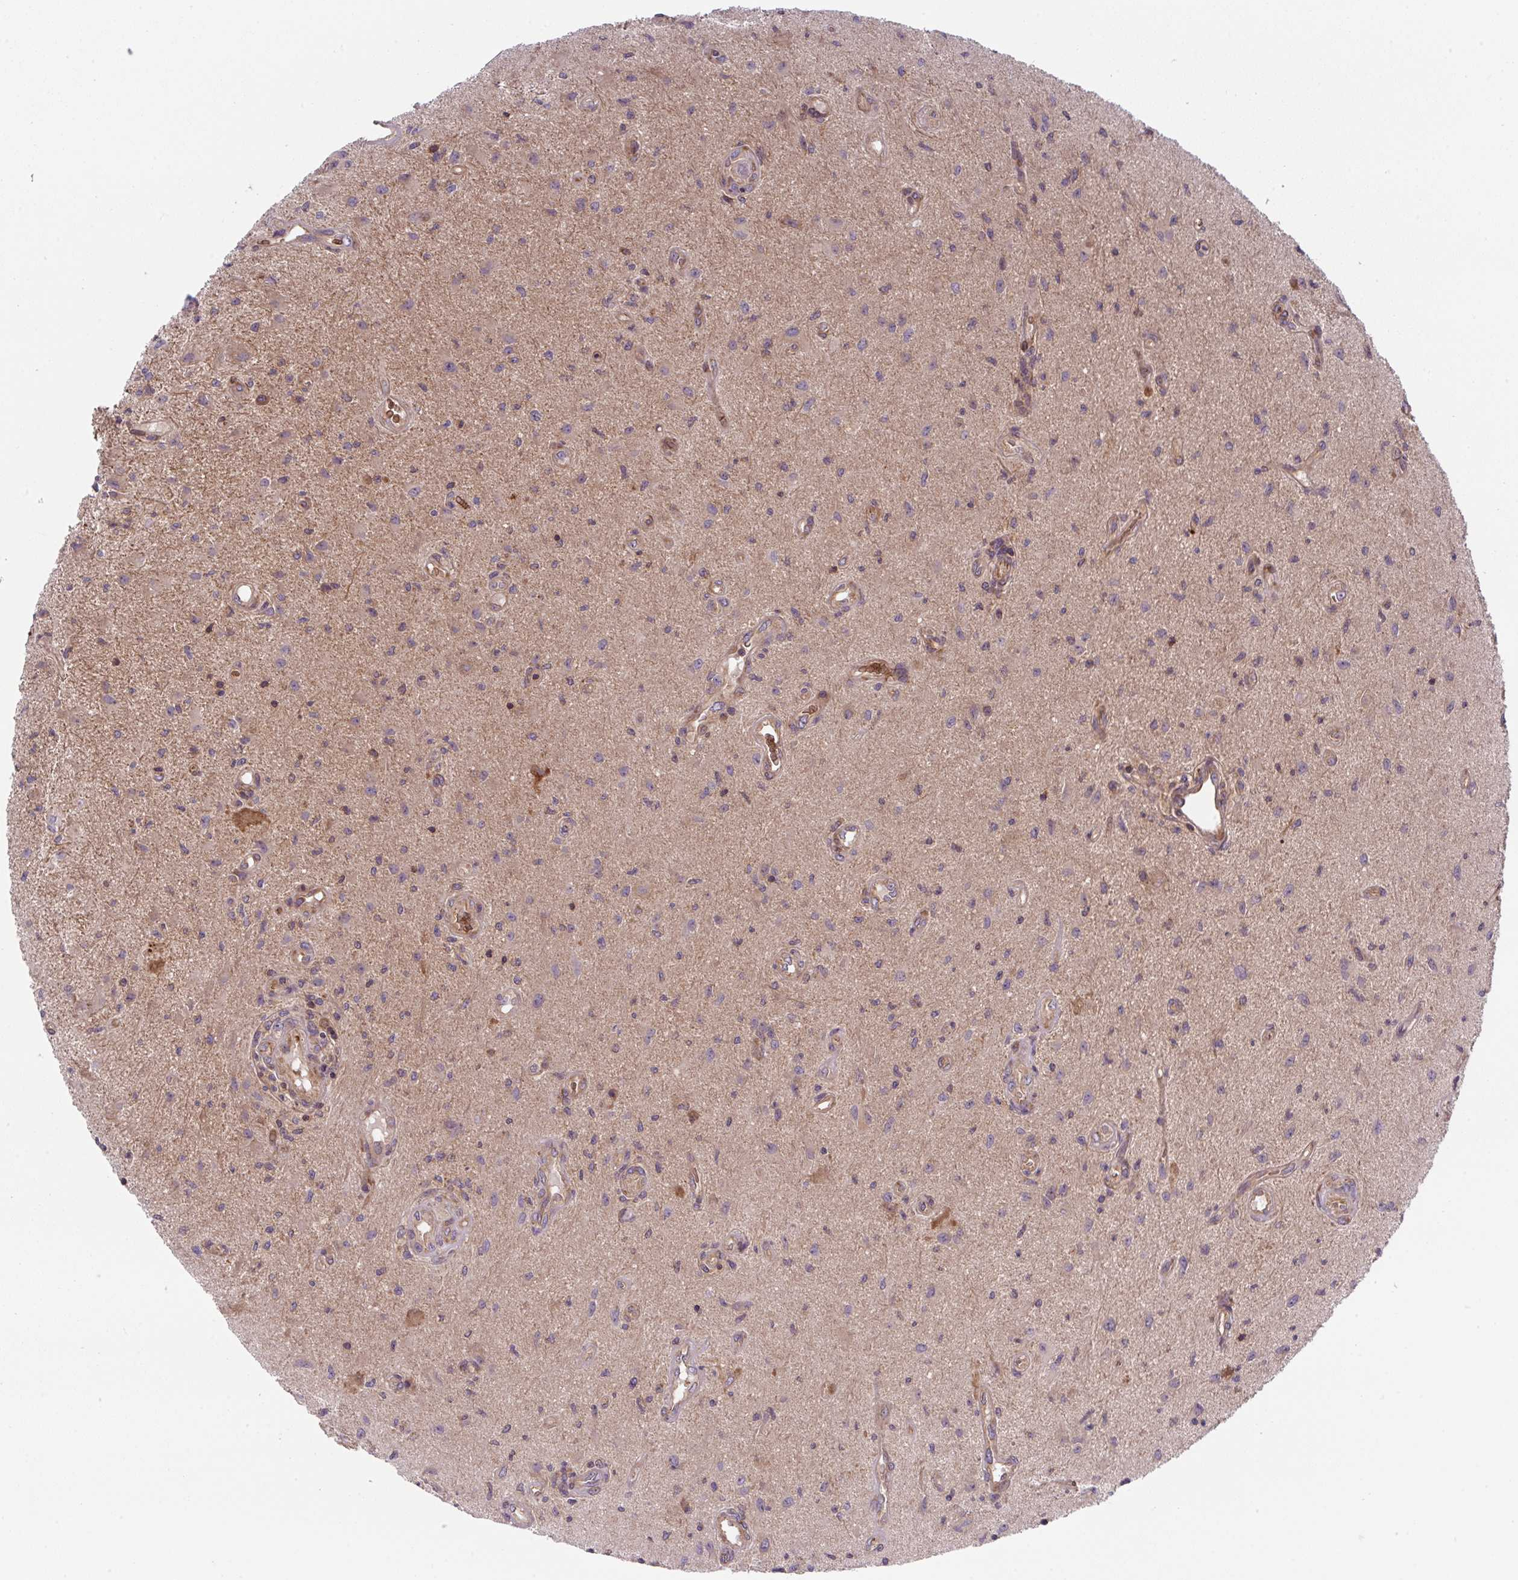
{"staining": {"intensity": "negative", "quantity": "none", "location": "none"}, "tissue": "glioma", "cell_type": "Tumor cells", "image_type": "cancer", "snomed": [{"axis": "morphology", "description": "Glioma, malignant, High grade"}, {"axis": "topography", "description": "Brain"}], "caption": "A high-resolution micrograph shows immunohistochemistry staining of glioma, which displays no significant expression in tumor cells.", "gene": "APOBEC3D", "patient": {"sex": "male", "age": 67}}